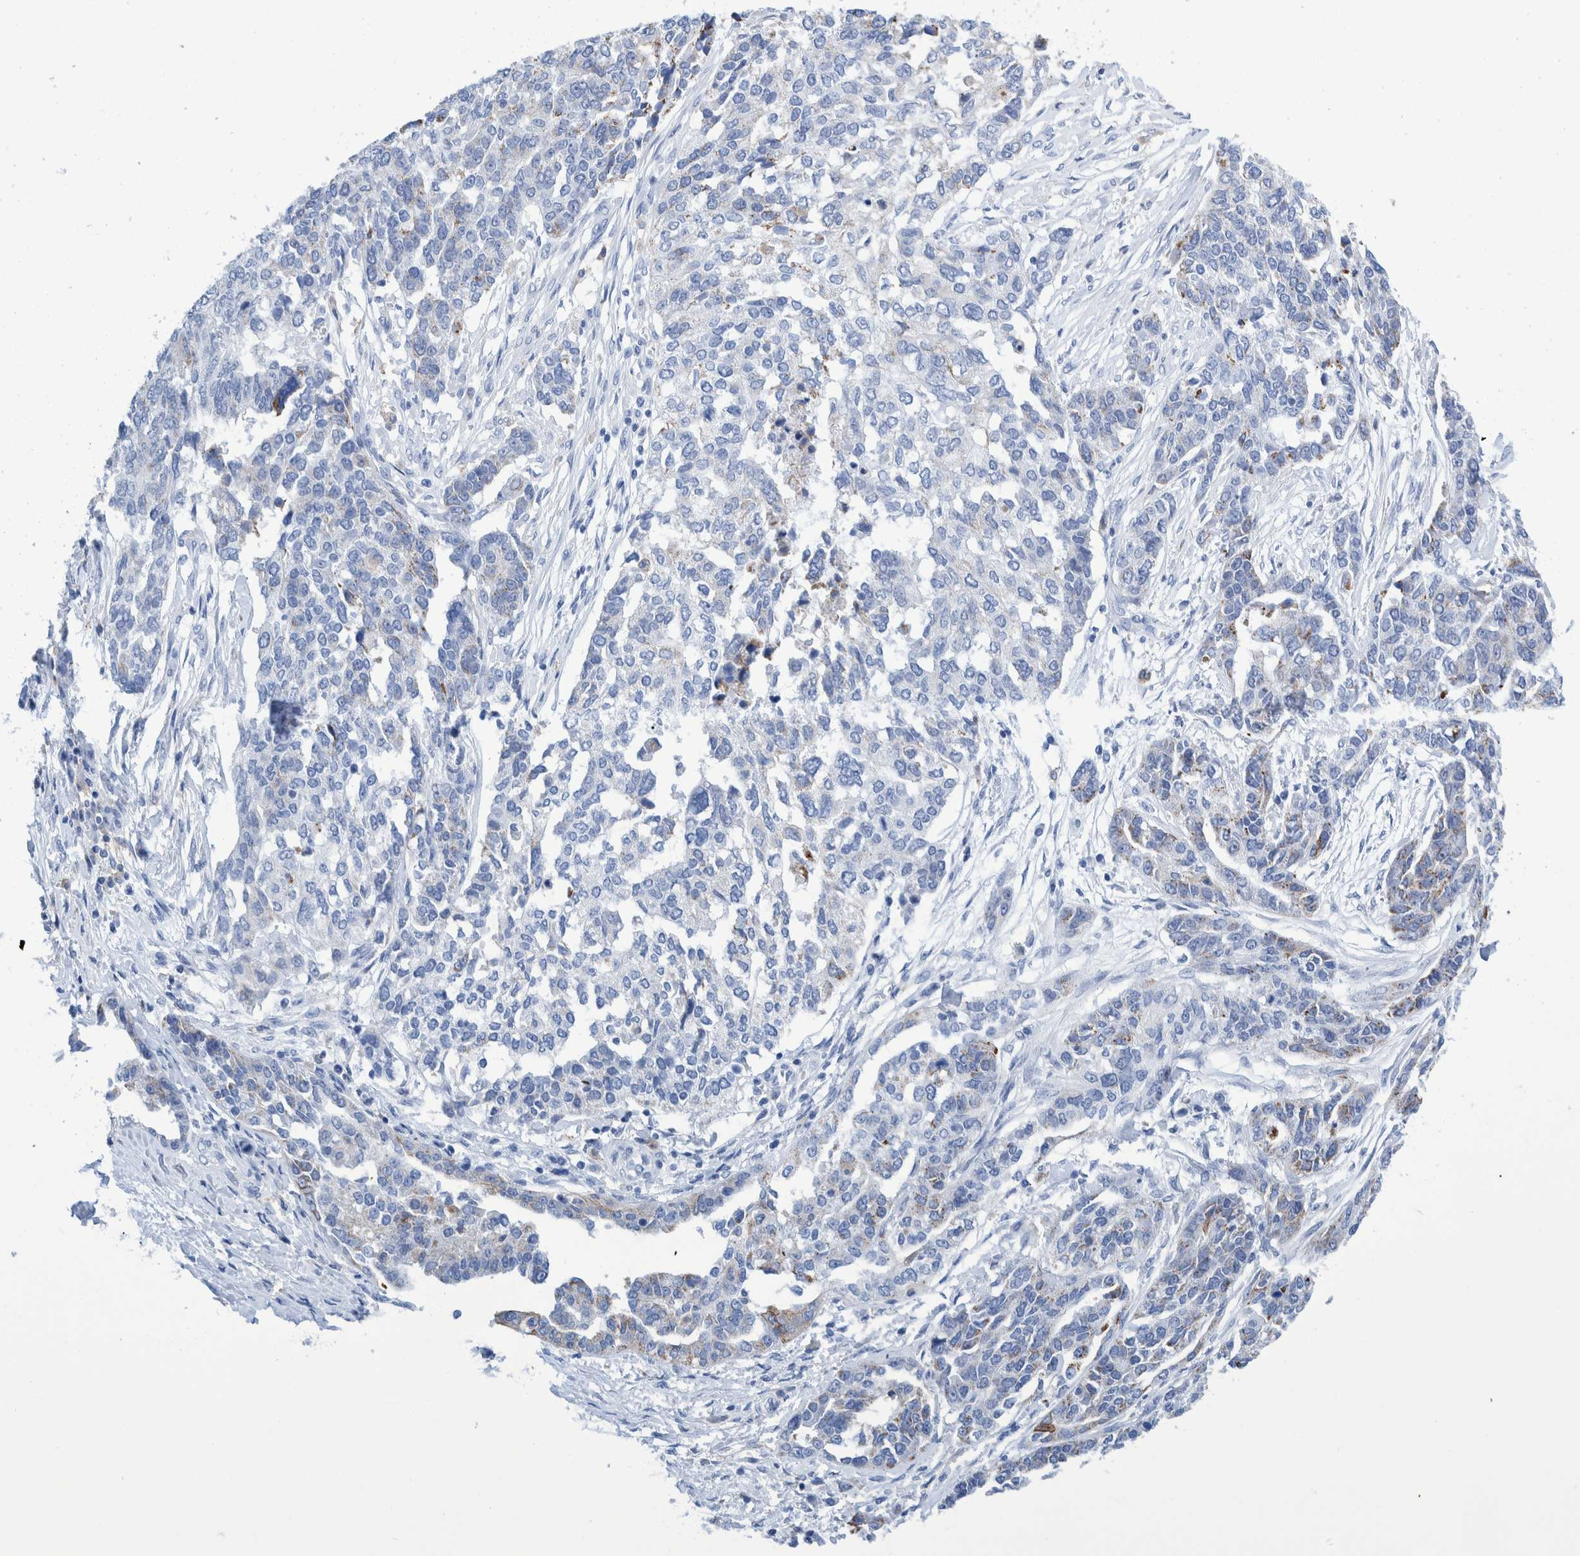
{"staining": {"intensity": "weak", "quantity": "<25%", "location": "cytoplasmic/membranous"}, "tissue": "ovarian cancer", "cell_type": "Tumor cells", "image_type": "cancer", "snomed": [{"axis": "morphology", "description": "Cystadenocarcinoma, serous, NOS"}, {"axis": "topography", "description": "Ovary"}], "caption": "Tumor cells are negative for protein expression in human serous cystadenocarcinoma (ovarian). The staining is performed using DAB (3,3'-diaminobenzidine) brown chromogen with nuclei counter-stained in using hematoxylin.", "gene": "KRT14", "patient": {"sex": "female", "age": 44}}